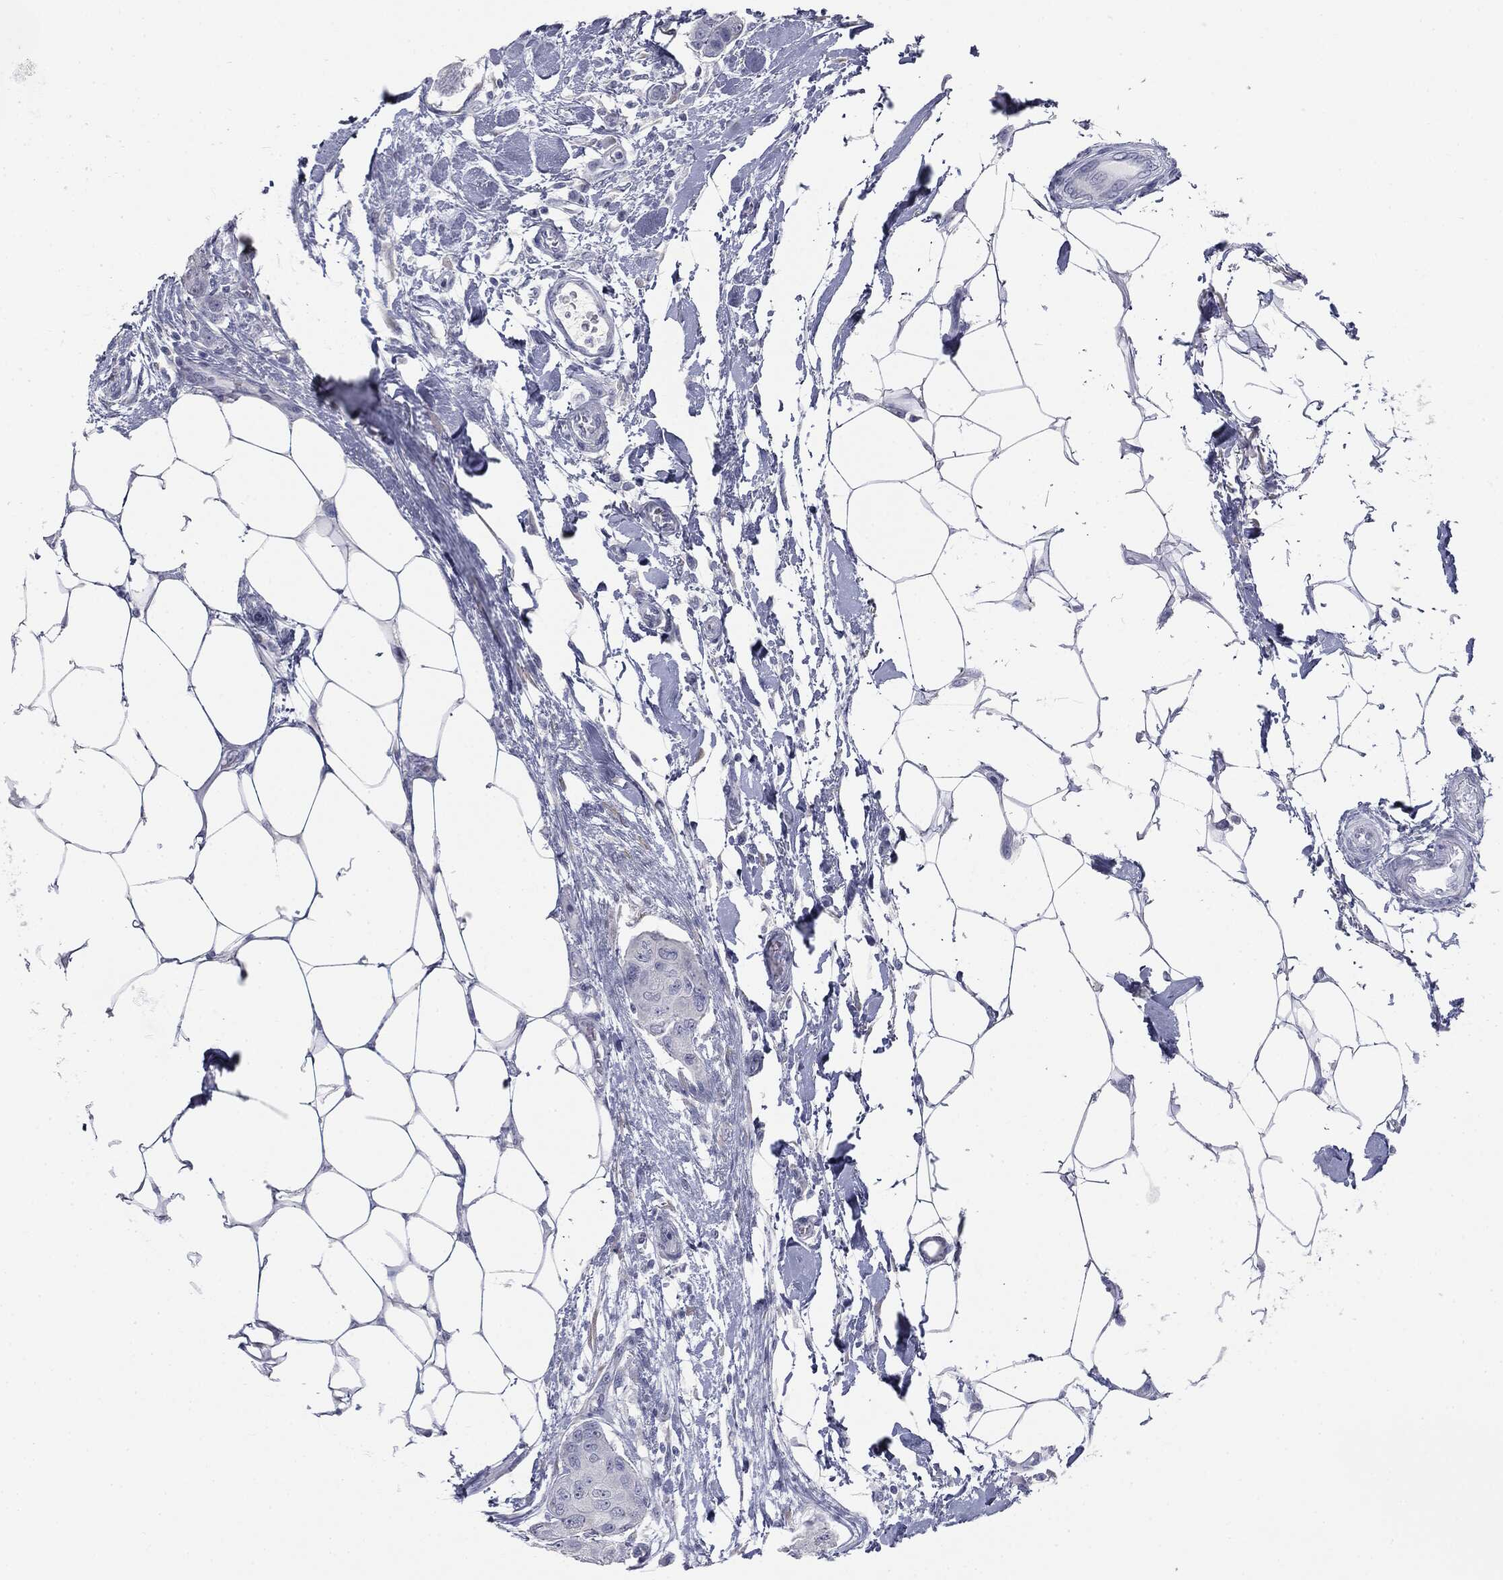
{"staining": {"intensity": "negative", "quantity": "none", "location": "none"}, "tissue": "breast cancer", "cell_type": "Tumor cells", "image_type": "cancer", "snomed": [{"axis": "morphology", "description": "Duct carcinoma"}, {"axis": "topography", "description": "Breast"}, {"axis": "topography", "description": "Lymph node"}], "caption": "The histopathology image exhibits no staining of tumor cells in breast cancer.", "gene": "MUC5AC", "patient": {"sex": "female", "age": 80}}